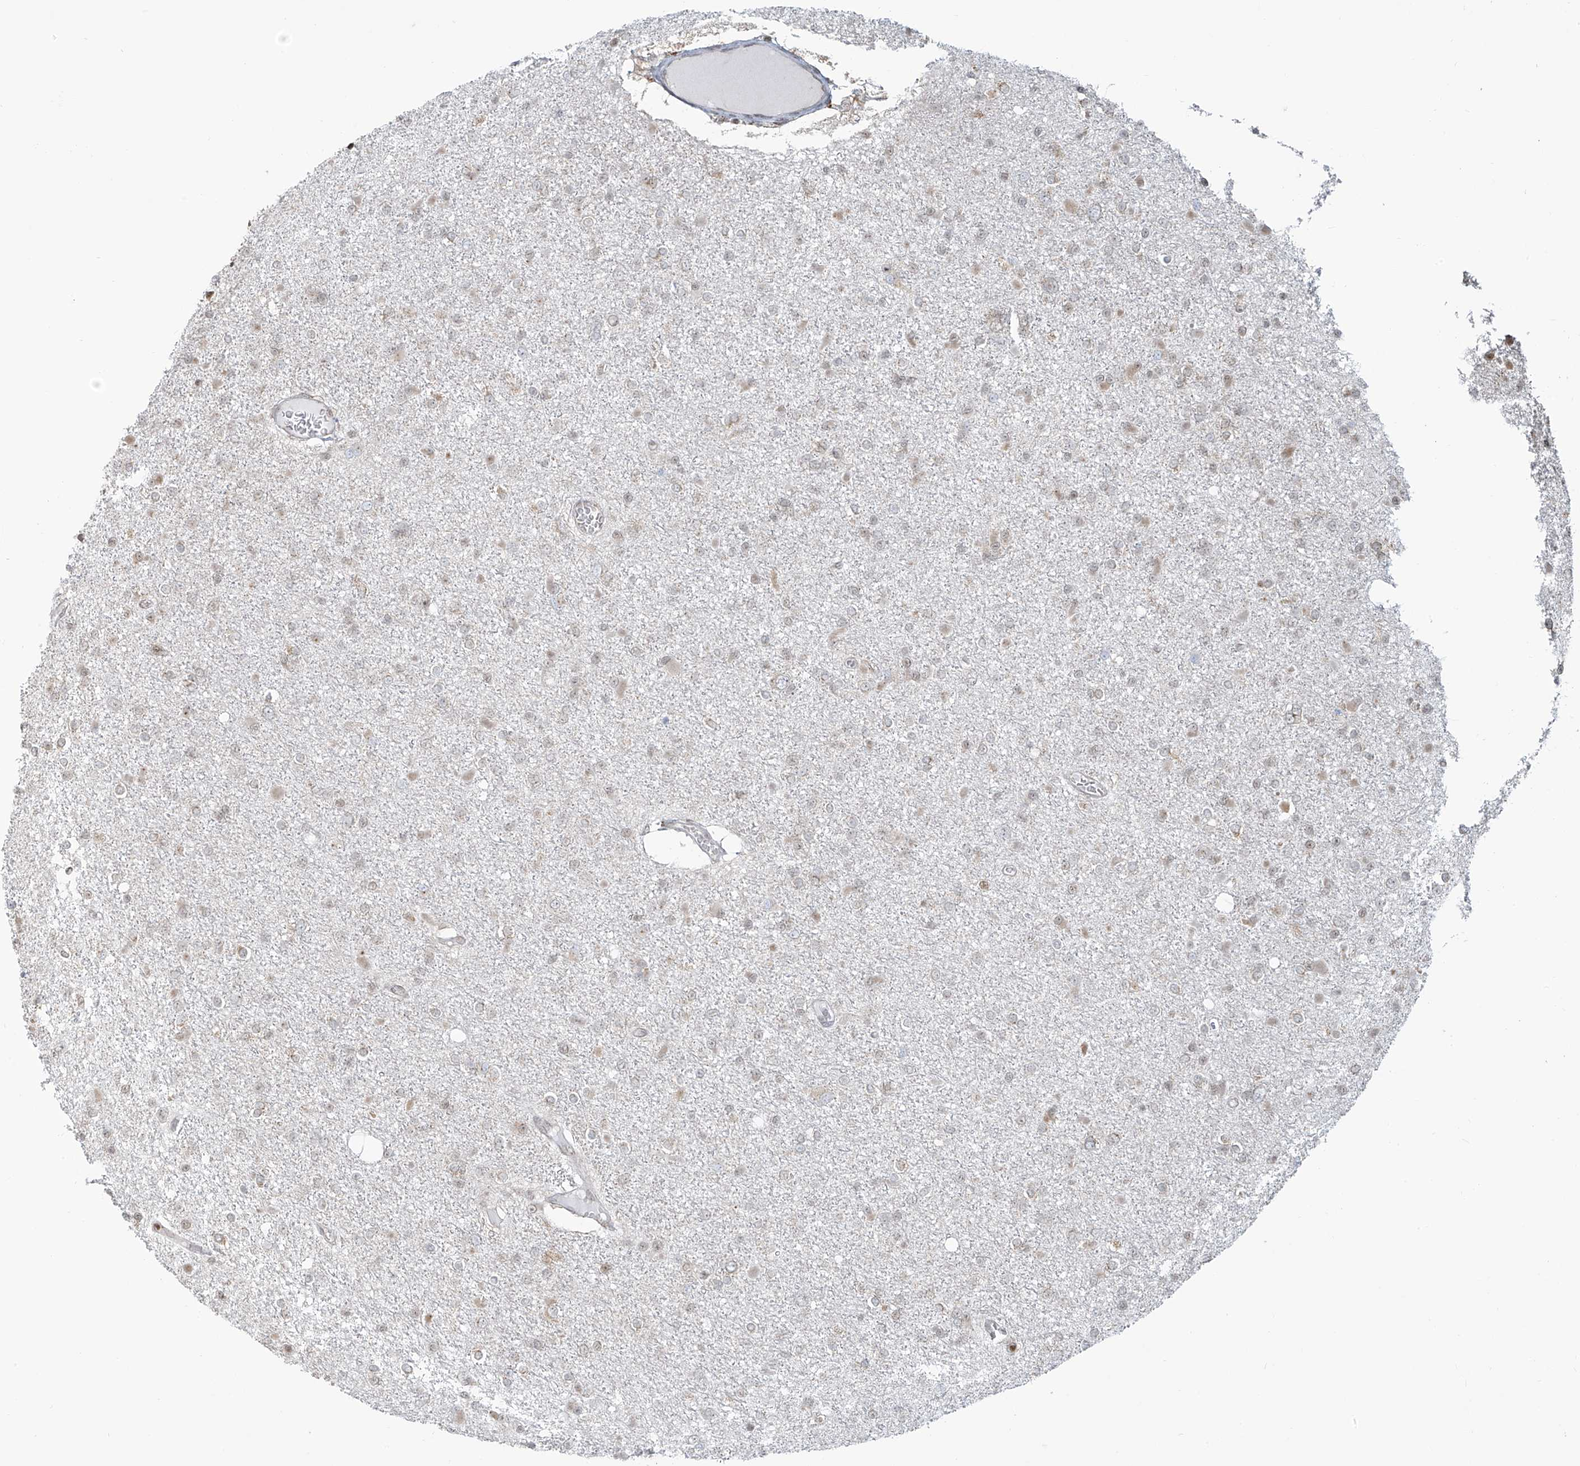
{"staining": {"intensity": "negative", "quantity": "none", "location": "none"}, "tissue": "glioma", "cell_type": "Tumor cells", "image_type": "cancer", "snomed": [{"axis": "morphology", "description": "Glioma, malignant, Low grade"}, {"axis": "topography", "description": "Brain"}], "caption": "Low-grade glioma (malignant) stained for a protein using IHC exhibits no expression tumor cells.", "gene": "VMP1", "patient": {"sex": "female", "age": 22}}